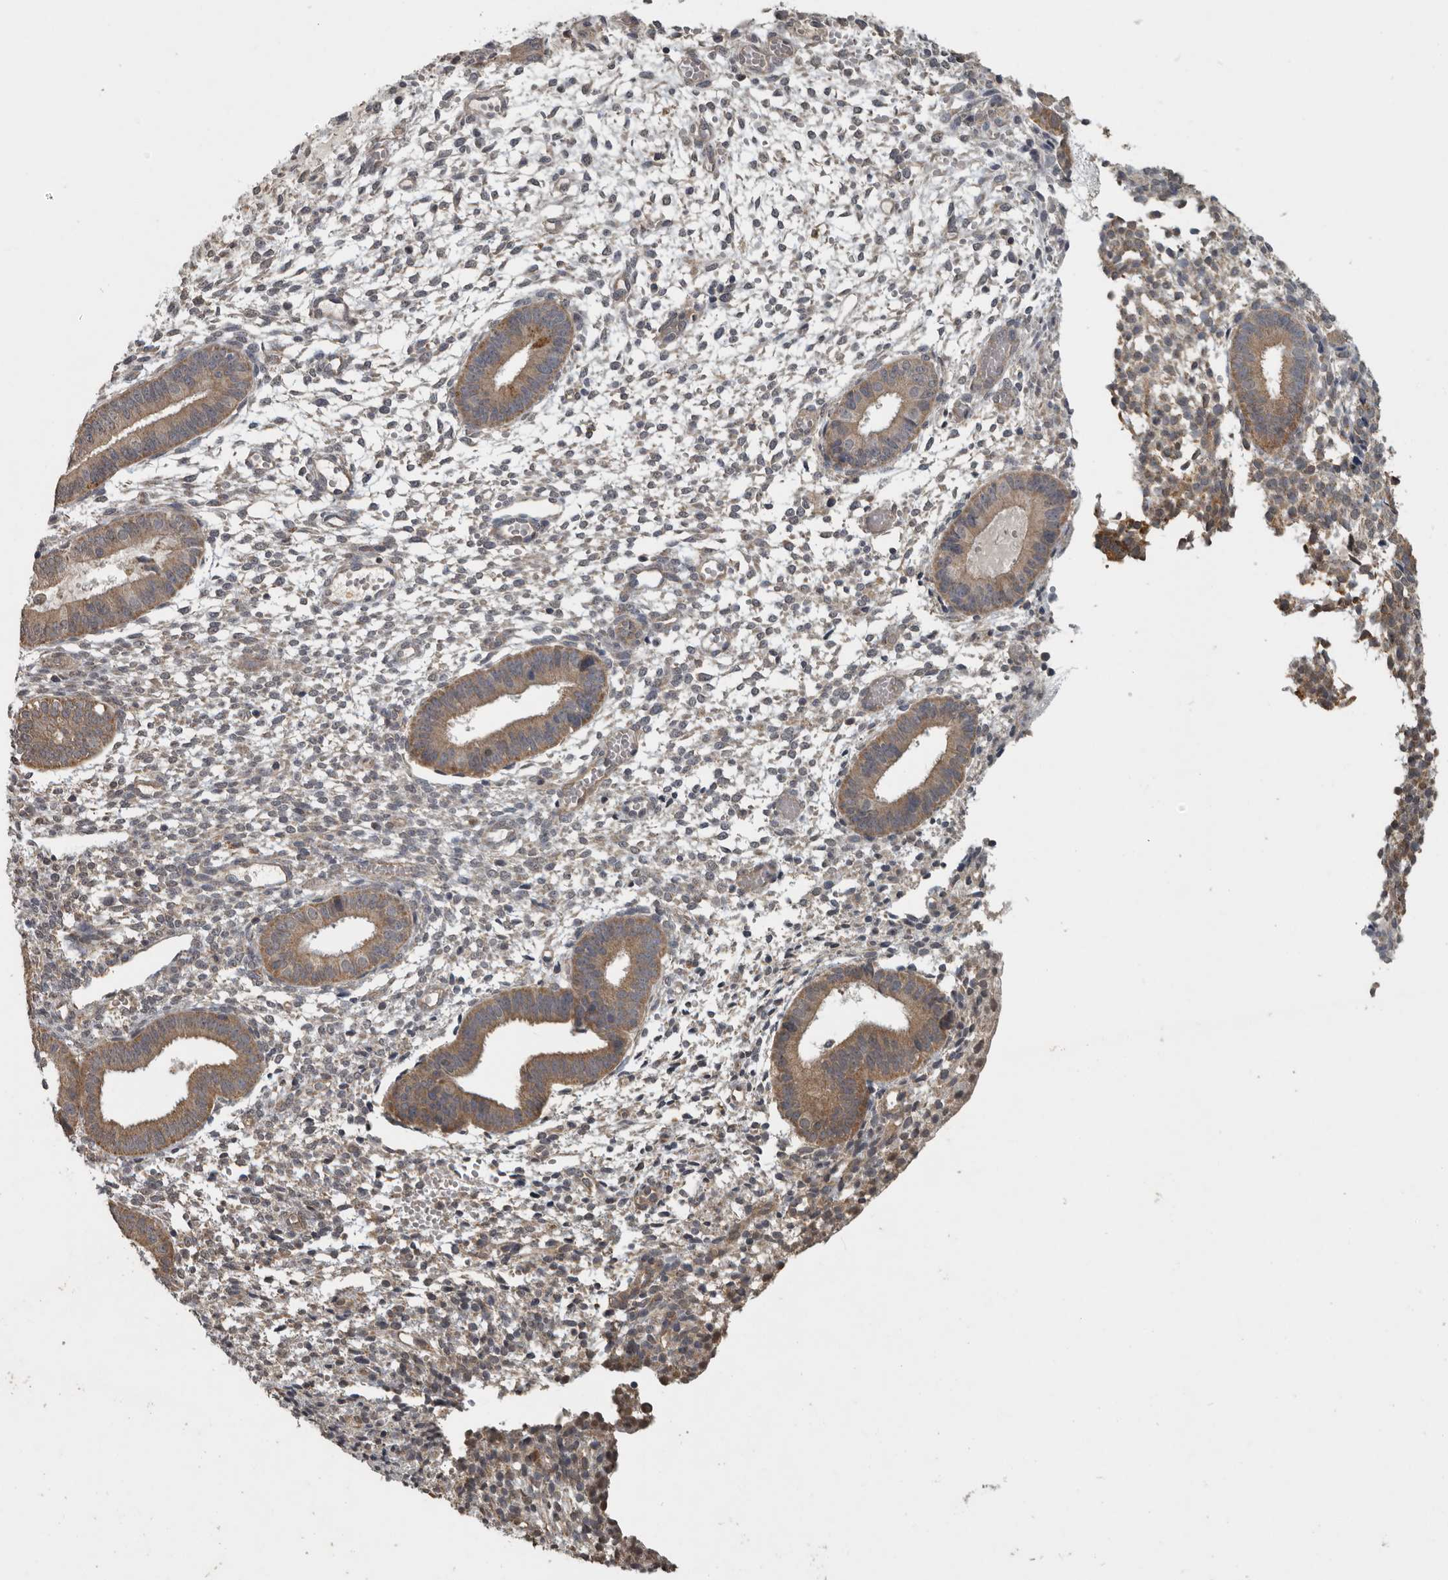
{"staining": {"intensity": "weak", "quantity": "<25%", "location": "cytoplasmic/membranous"}, "tissue": "endometrium", "cell_type": "Cells in endometrial stroma", "image_type": "normal", "snomed": [{"axis": "morphology", "description": "Normal tissue, NOS"}, {"axis": "topography", "description": "Endometrium"}], "caption": "Immunohistochemical staining of benign endometrium demonstrates no significant staining in cells in endometrial stroma. (DAB immunohistochemistry (IHC) with hematoxylin counter stain).", "gene": "AFAP1", "patient": {"sex": "female", "age": 46}}